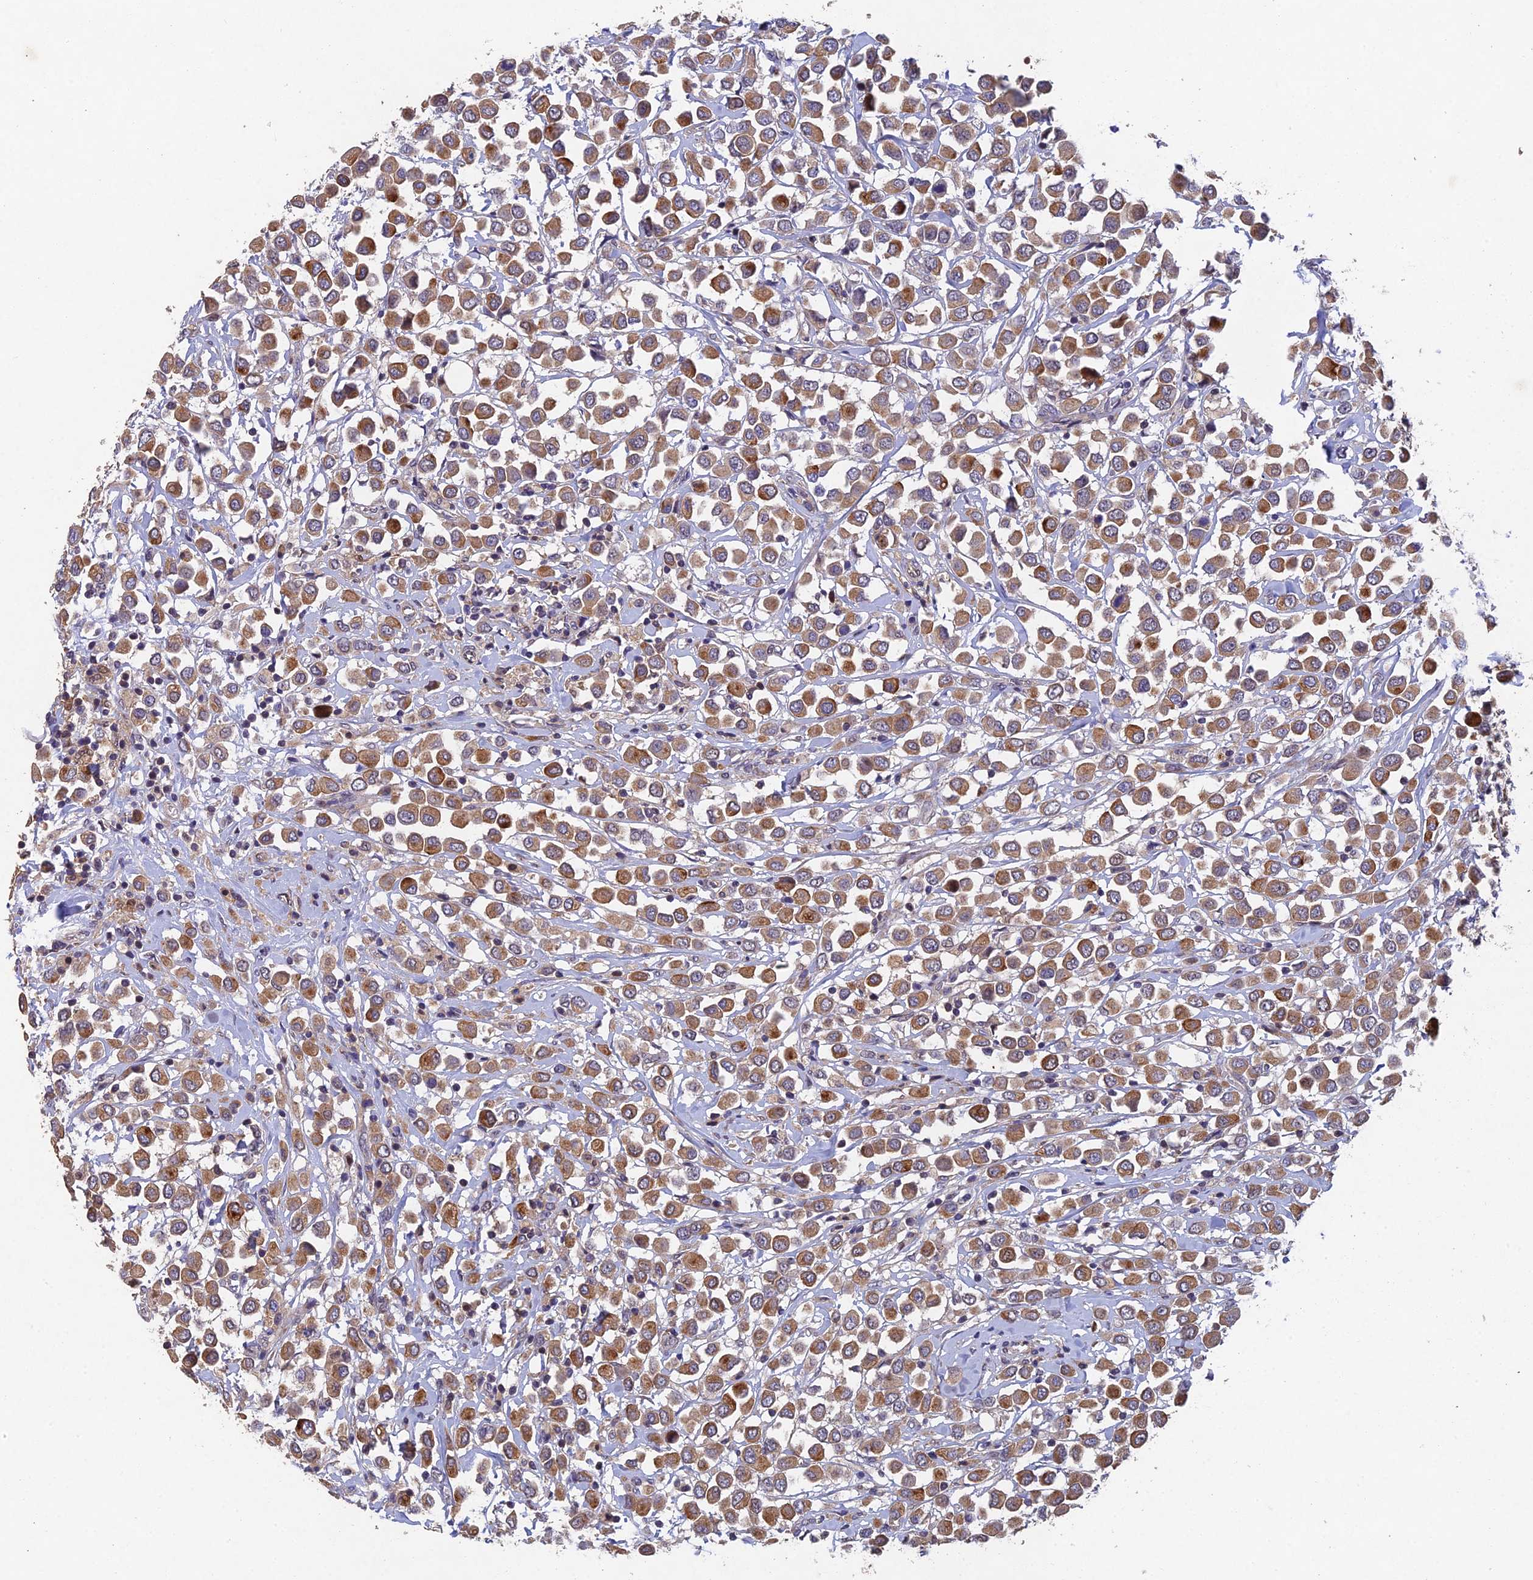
{"staining": {"intensity": "moderate", "quantity": ">75%", "location": "cytoplasmic/membranous"}, "tissue": "breast cancer", "cell_type": "Tumor cells", "image_type": "cancer", "snomed": [{"axis": "morphology", "description": "Duct carcinoma"}, {"axis": "topography", "description": "Breast"}], "caption": "Immunohistochemistry staining of breast infiltrating ductal carcinoma, which reveals medium levels of moderate cytoplasmic/membranous staining in about >75% of tumor cells indicating moderate cytoplasmic/membranous protein staining. The staining was performed using DAB (brown) for protein detection and nuclei were counterstained in hematoxylin (blue).", "gene": "NSMCE1", "patient": {"sex": "female", "age": 61}}